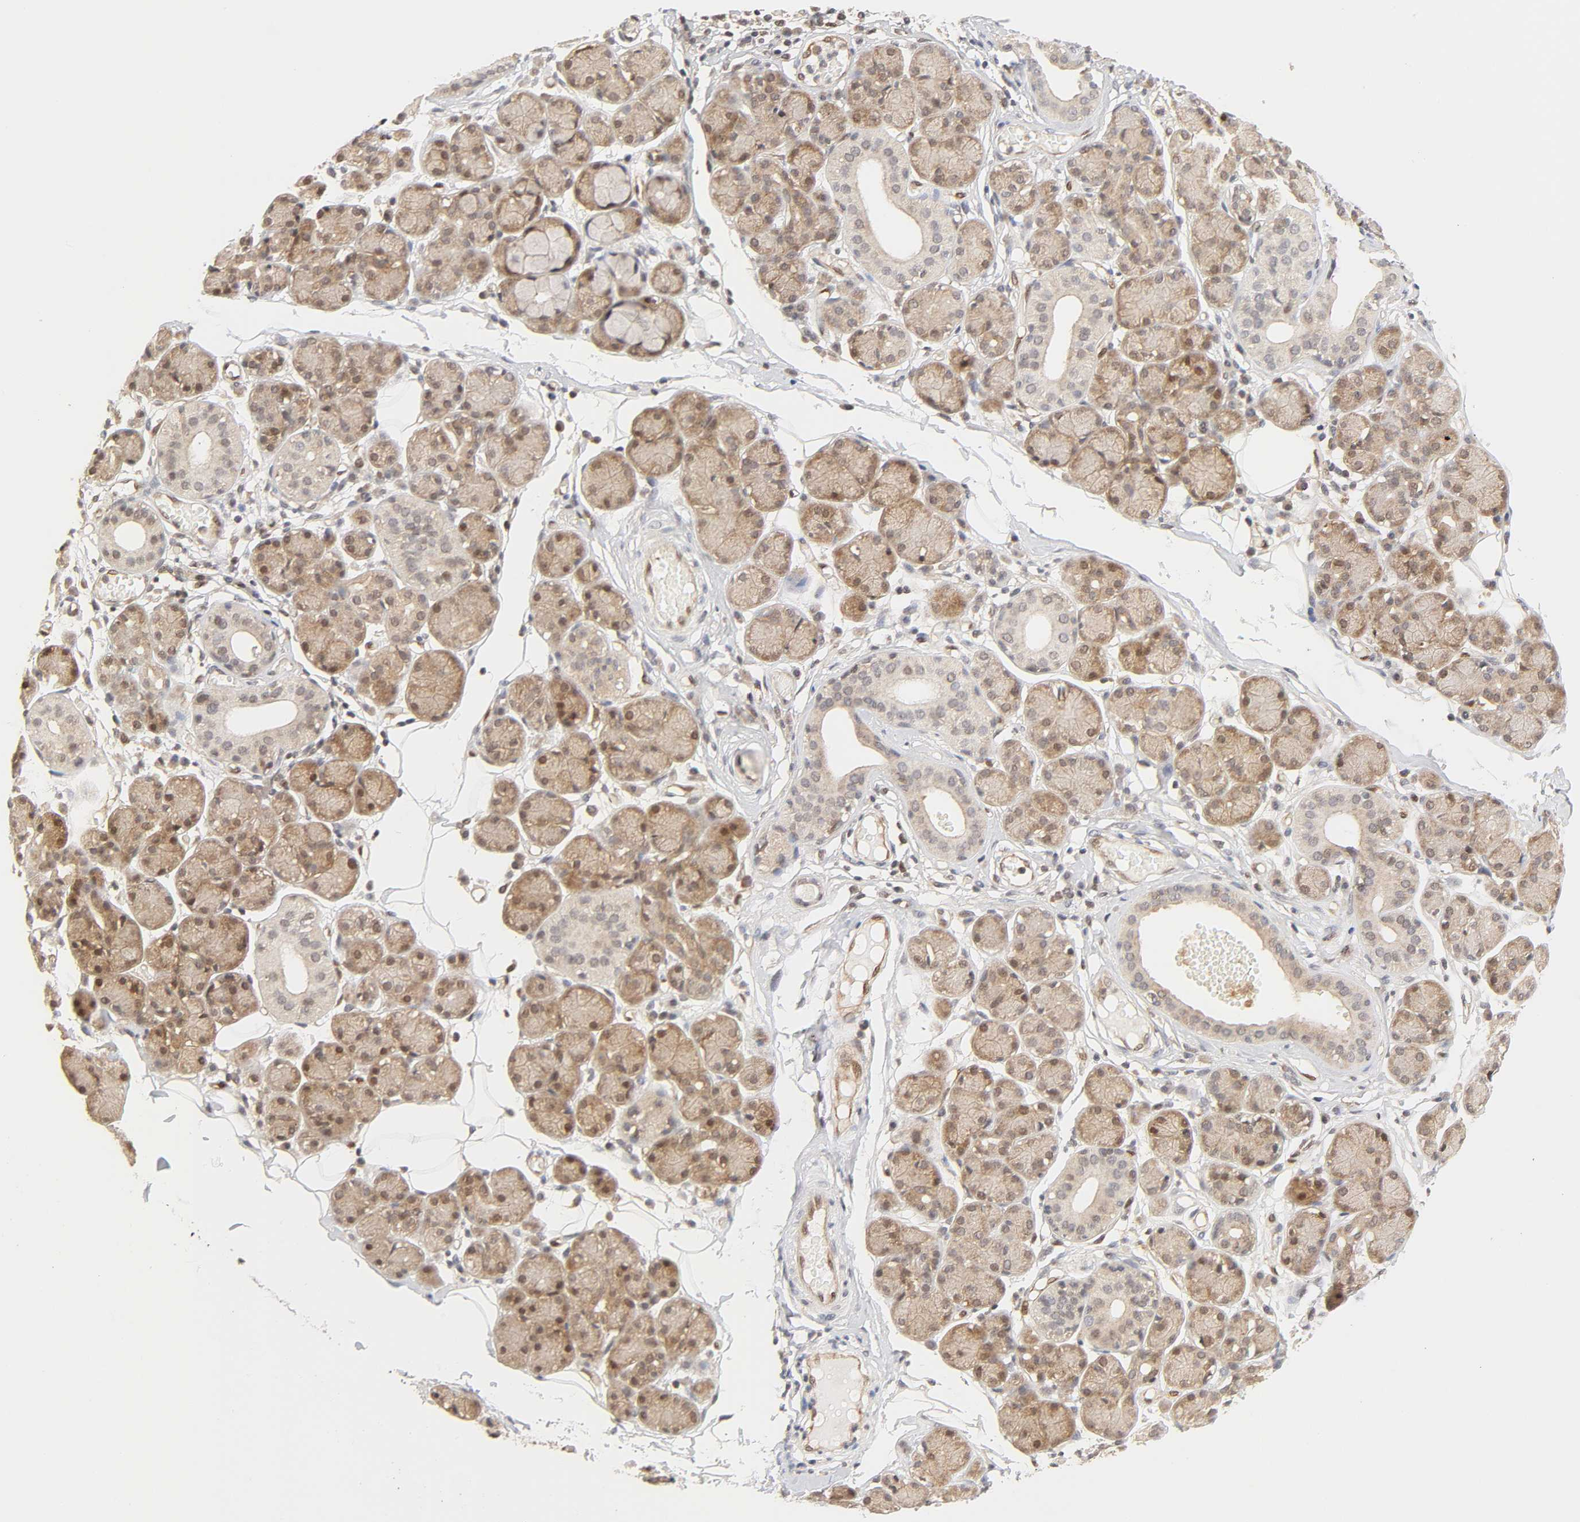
{"staining": {"intensity": "weak", "quantity": ">75%", "location": "cytoplasmic/membranous,nuclear"}, "tissue": "salivary gland", "cell_type": "Glandular cells", "image_type": "normal", "snomed": [{"axis": "morphology", "description": "Normal tissue, NOS"}, {"axis": "topography", "description": "Salivary gland"}], "caption": "Unremarkable salivary gland reveals weak cytoplasmic/membranous,nuclear positivity in about >75% of glandular cells.", "gene": "CDC37", "patient": {"sex": "male", "age": 54}}